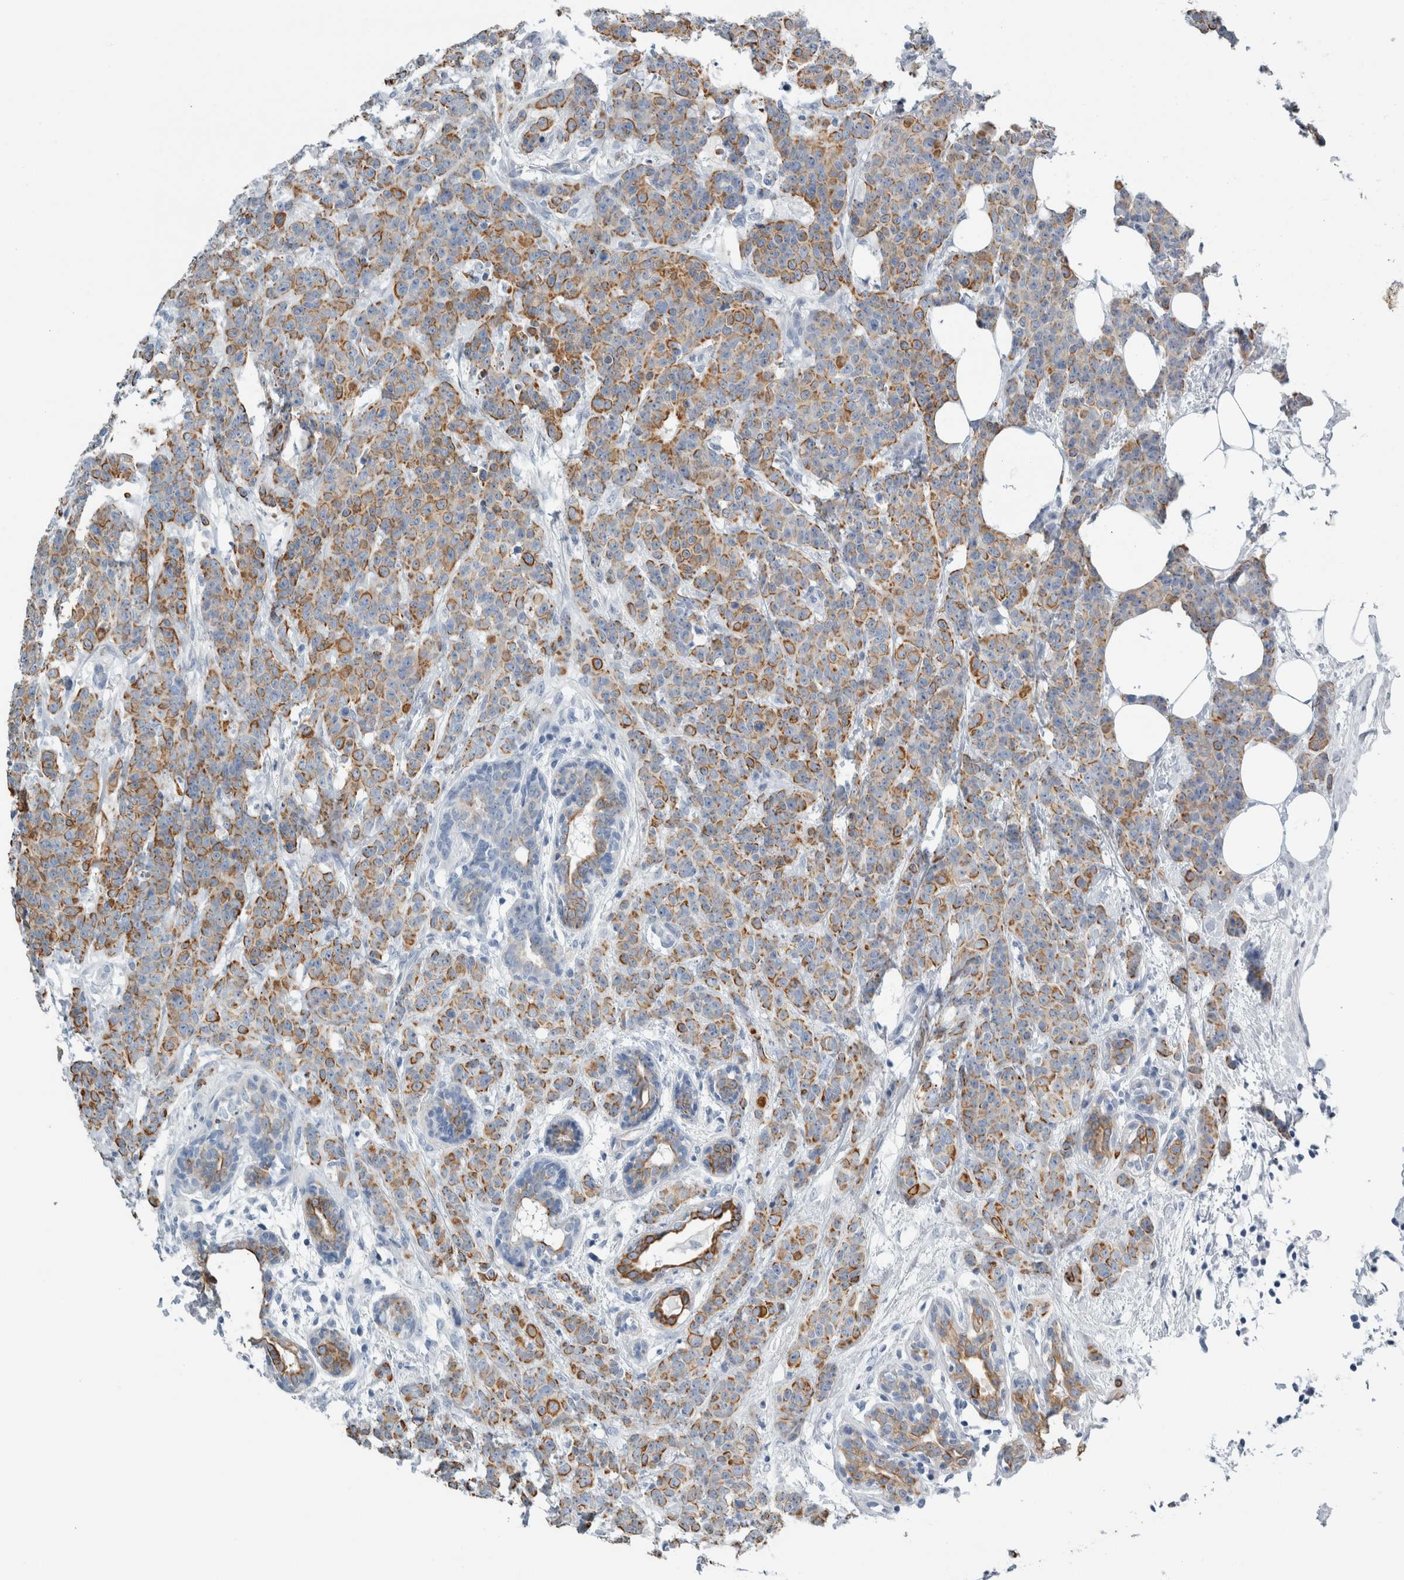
{"staining": {"intensity": "moderate", "quantity": ">75%", "location": "cytoplasmic/membranous"}, "tissue": "breast cancer", "cell_type": "Tumor cells", "image_type": "cancer", "snomed": [{"axis": "morphology", "description": "Normal tissue, NOS"}, {"axis": "morphology", "description": "Duct carcinoma"}, {"axis": "topography", "description": "Breast"}], "caption": "This is a photomicrograph of immunohistochemistry (IHC) staining of breast invasive ductal carcinoma, which shows moderate positivity in the cytoplasmic/membranous of tumor cells.", "gene": "RPH3AL", "patient": {"sex": "female", "age": 40}}